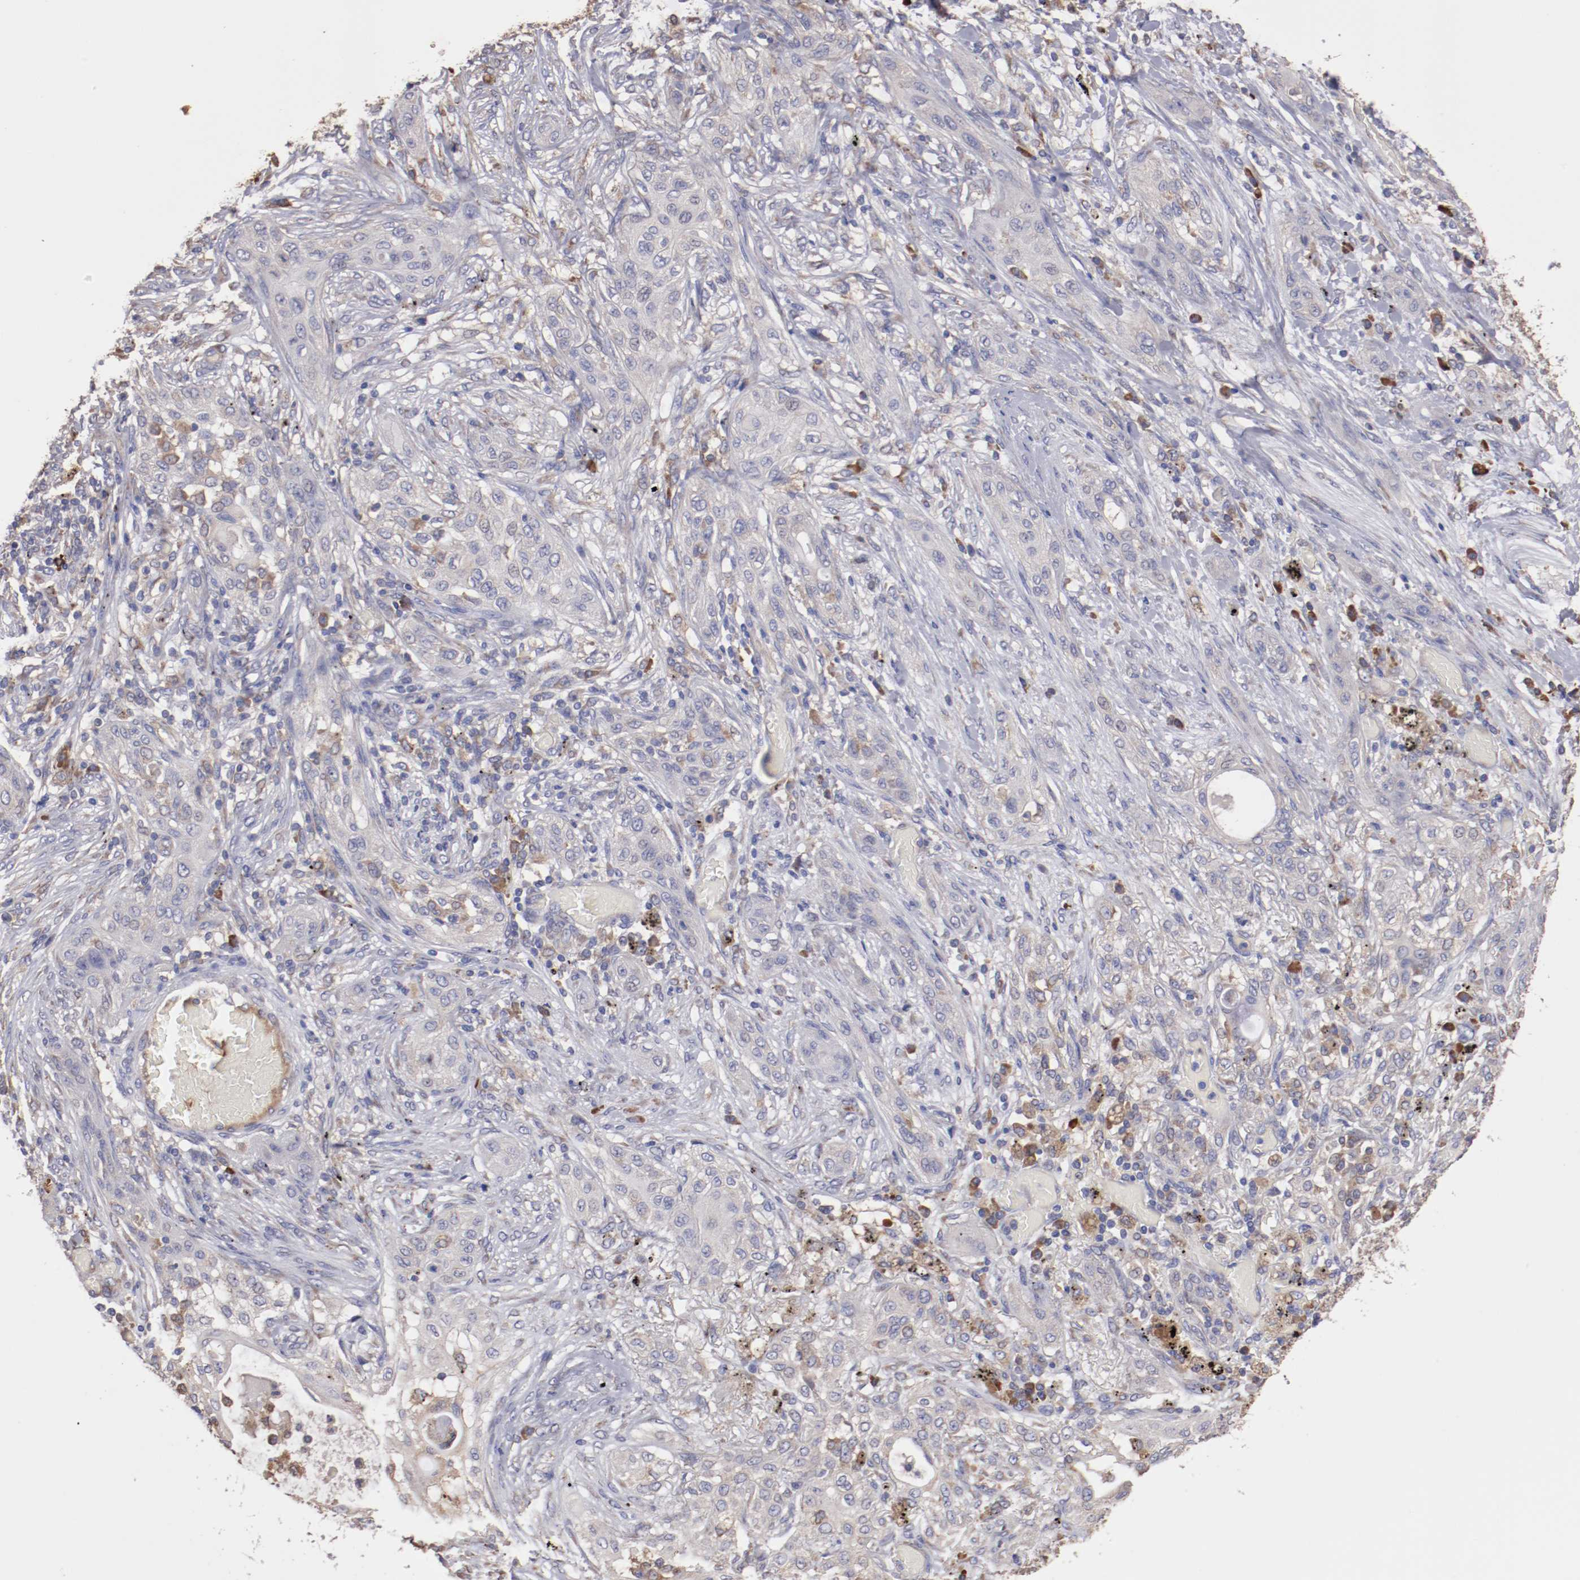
{"staining": {"intensity": "negative", "quantity": "none", "location": "none"}, "tissue": "lung cancer", "cell_type": "Tumor cells", "image_type": "cancer", "snomed": [{"axis": "morphology", "description": "Squamous cell carcinoma, NOS"}, {"axis": "topography", "description": "Lung"}], "caption": "This micrograph is of squamous cell carcinoma (lung) stained with IHC to label a protein in brown with the nuclei are counter-stained blue. There is no staining in tumor cells. (DAB immunohistochemistry (IHC) visualized using brightfield microscopy, high magnification).", "gene": "NFKBIE", "patient": {"sex": "female", "age": 47}}